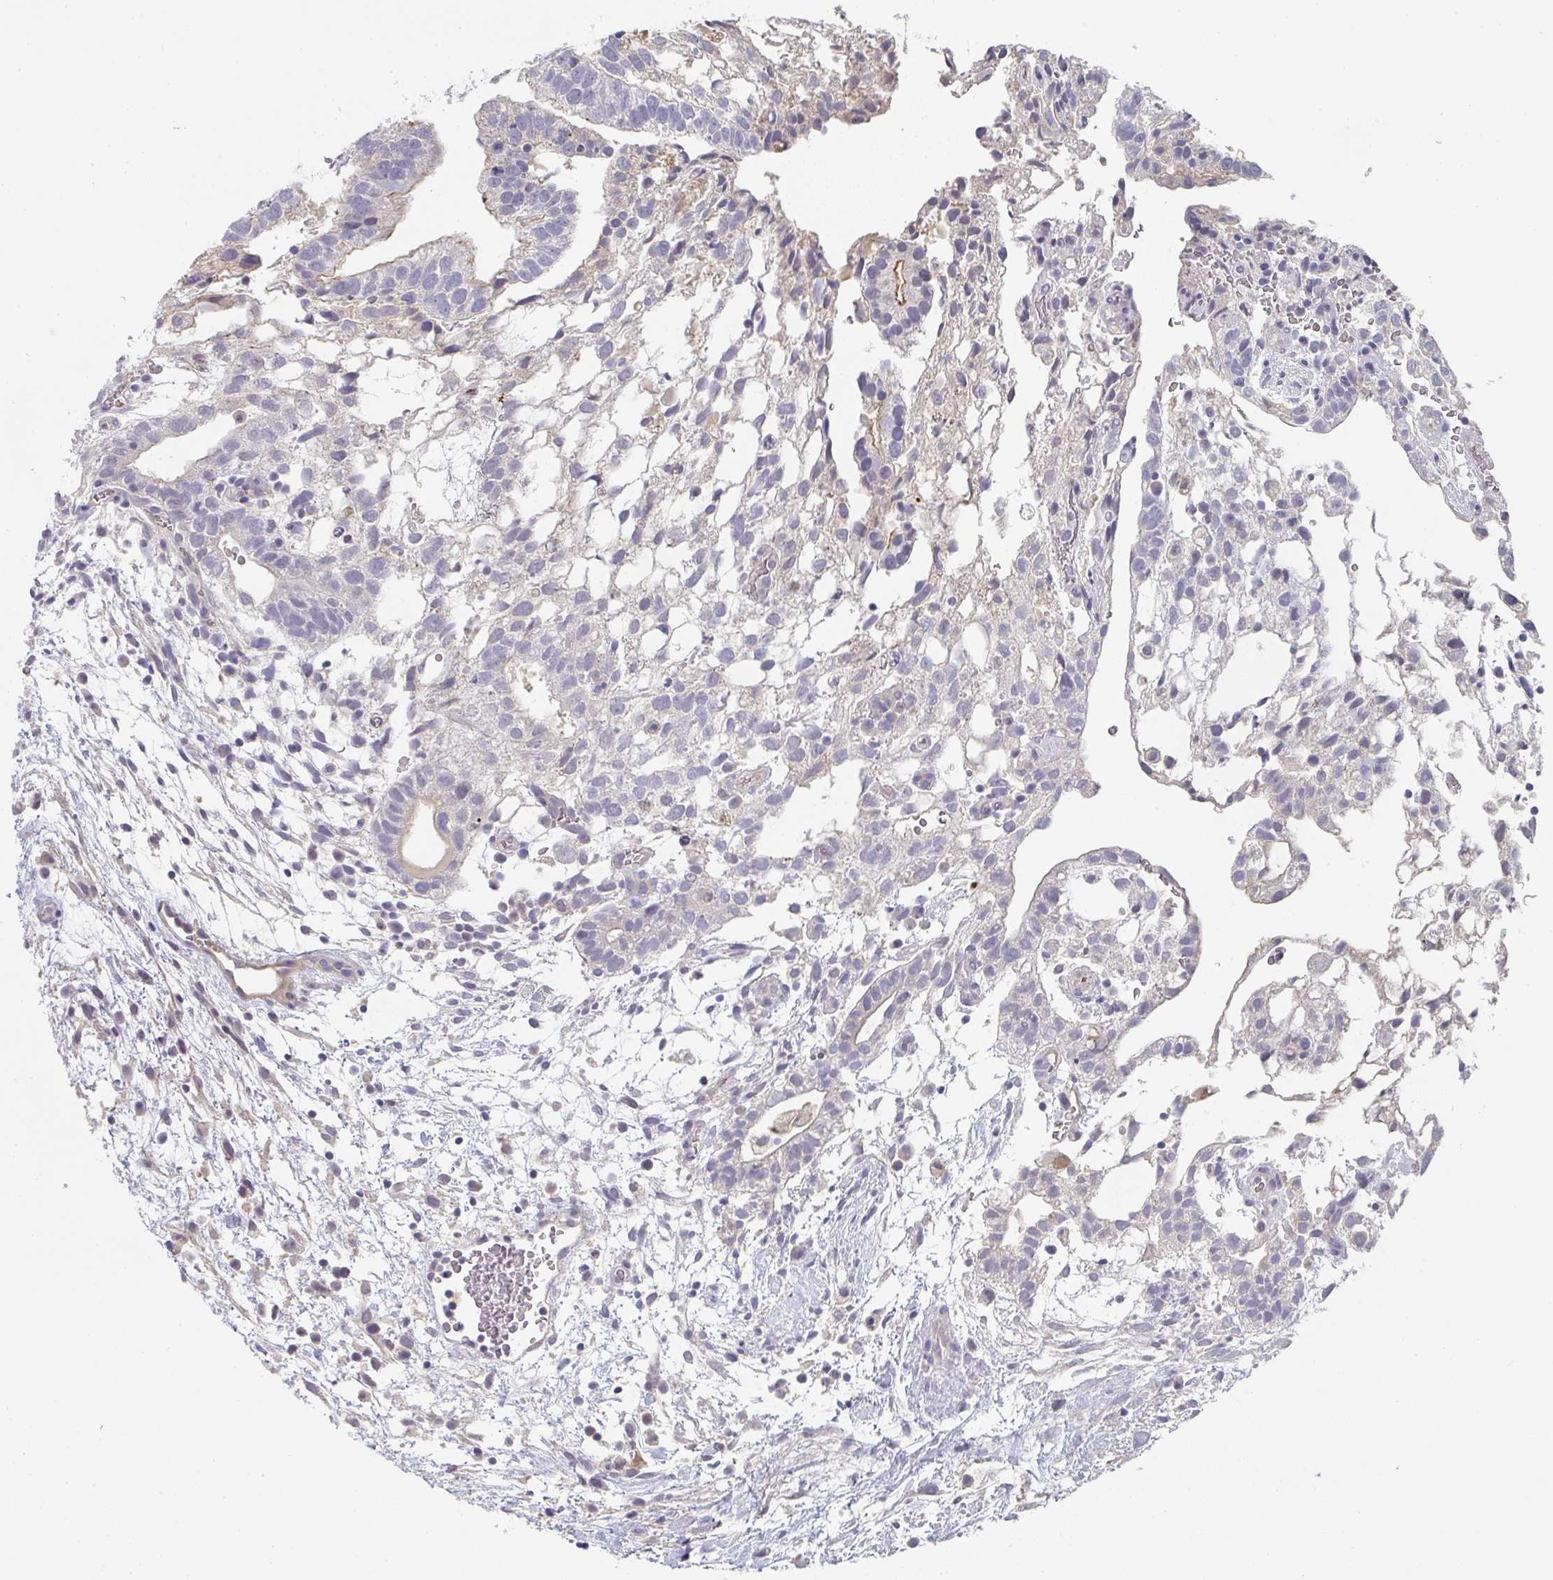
{"staining": {"intensity": "negative", "quantity": "none", "location": "none"}, "tissue": "testis cancer", "cell_type": "Tumor cells", "image_type": "cancer", "snomed": [{"axis": "morphology", "description": "Carcinoma, Embryonal, NOS"}, {"axis": "topography", "description": "Testis"}], "caption": "Human testis cancer (embryonal carcinoma) stained for a protein using immunohistochemistry displays no positivity in tumor cells.", "gene": "CHMP5", "patient": {"sex": "male", "age": 32}}